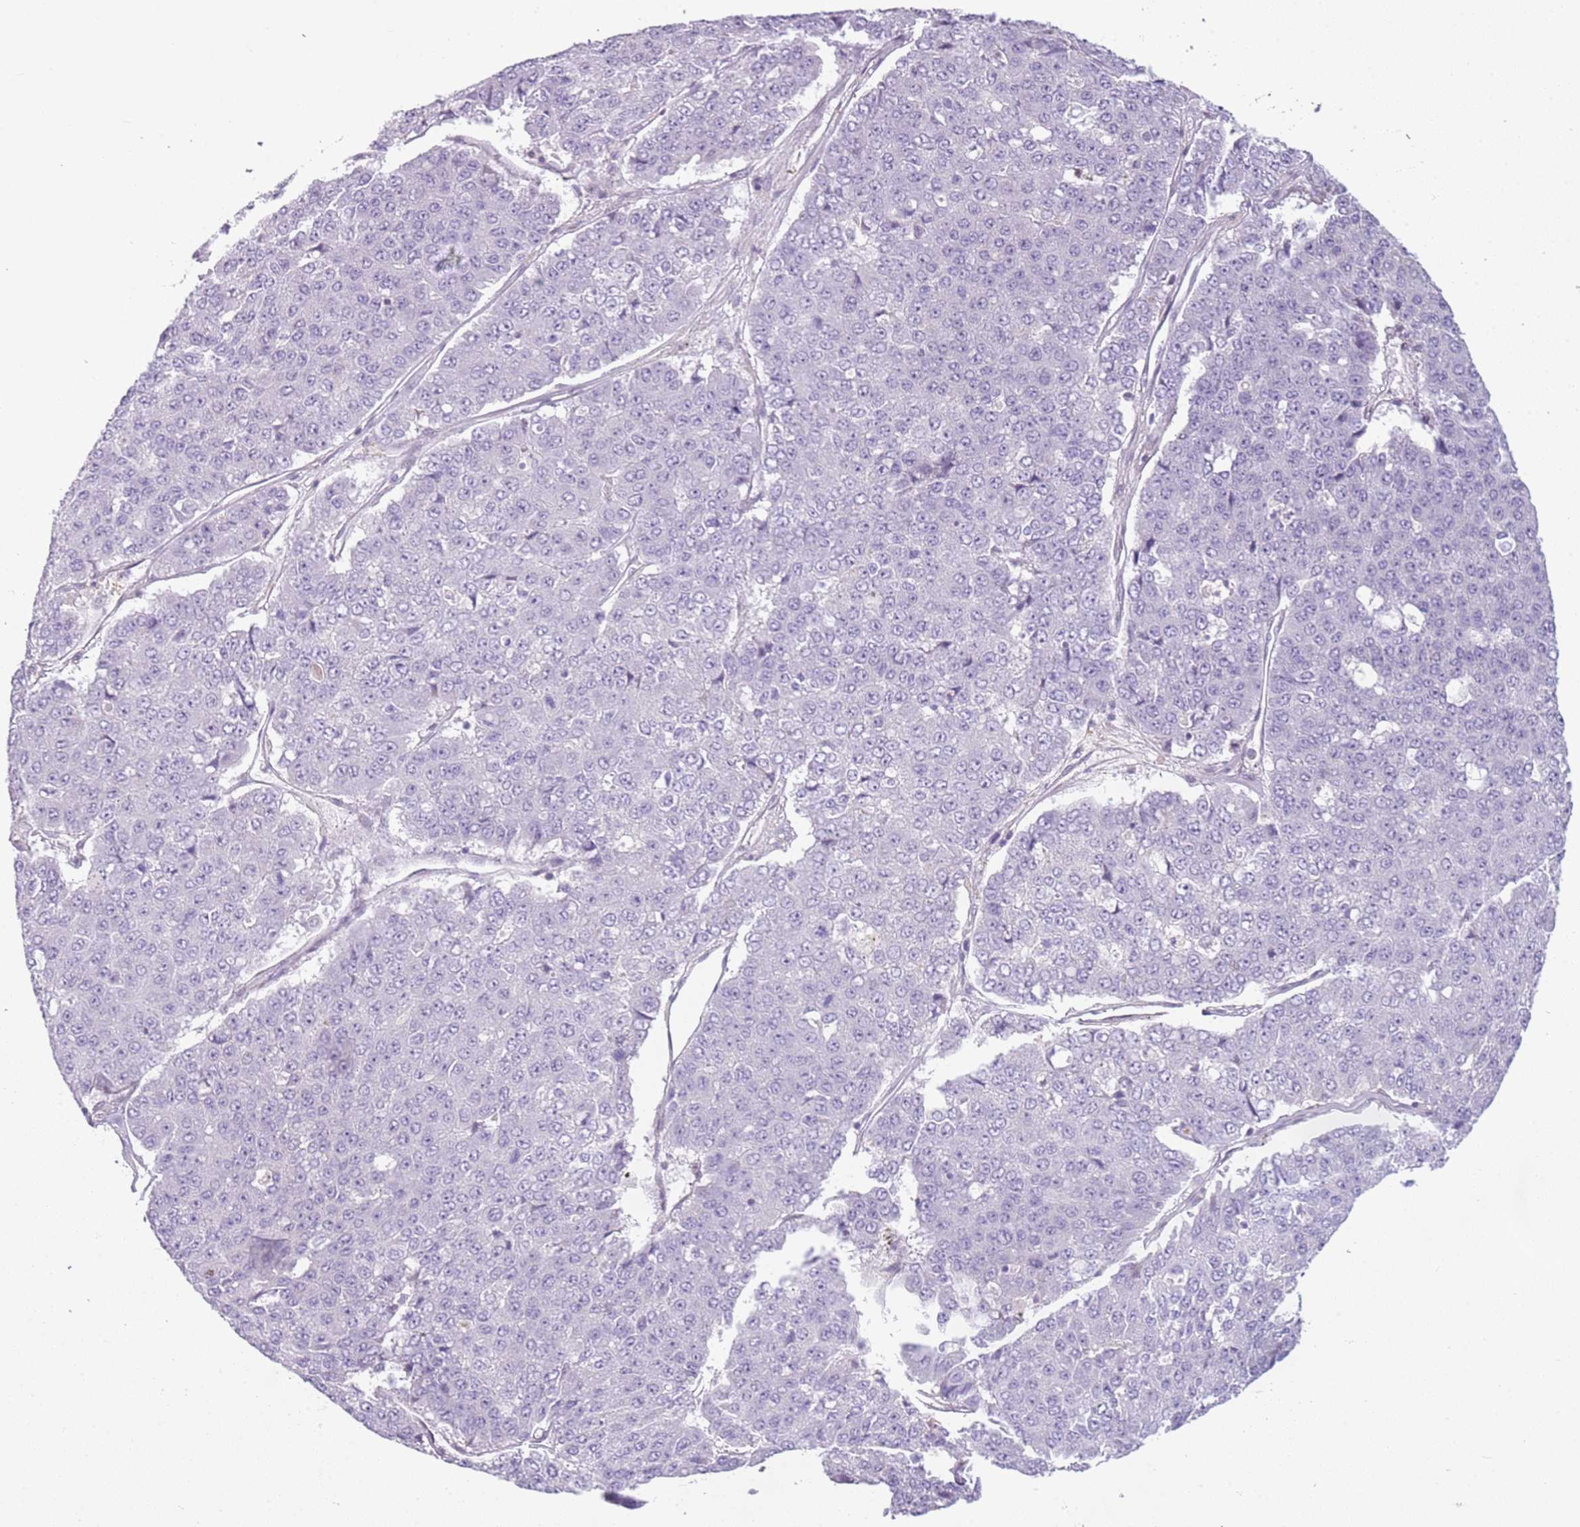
{"staining": {"intensity": "negative", "quantity": "none", "location": "none"}, "tissue": "pancreatic cancer", "cell_type": "Tumor cells", "image_type": "cancer", "snomed": [{"axis": "morphology", "description": "Adenocarcinoma, NOS"}, {"axis": "topography", "description": "Pancreas"}], "caption": "Immunohistochemistry (IHC) image of neoplastic tissue: human adenocarcinoma (pancreatic) stained with DAB (3,3'-diaminobenzidine) shows no significant protein expression in tumor cells.", "gene": "DEFB116", "patient": {"sex": "male", "age": 50}}